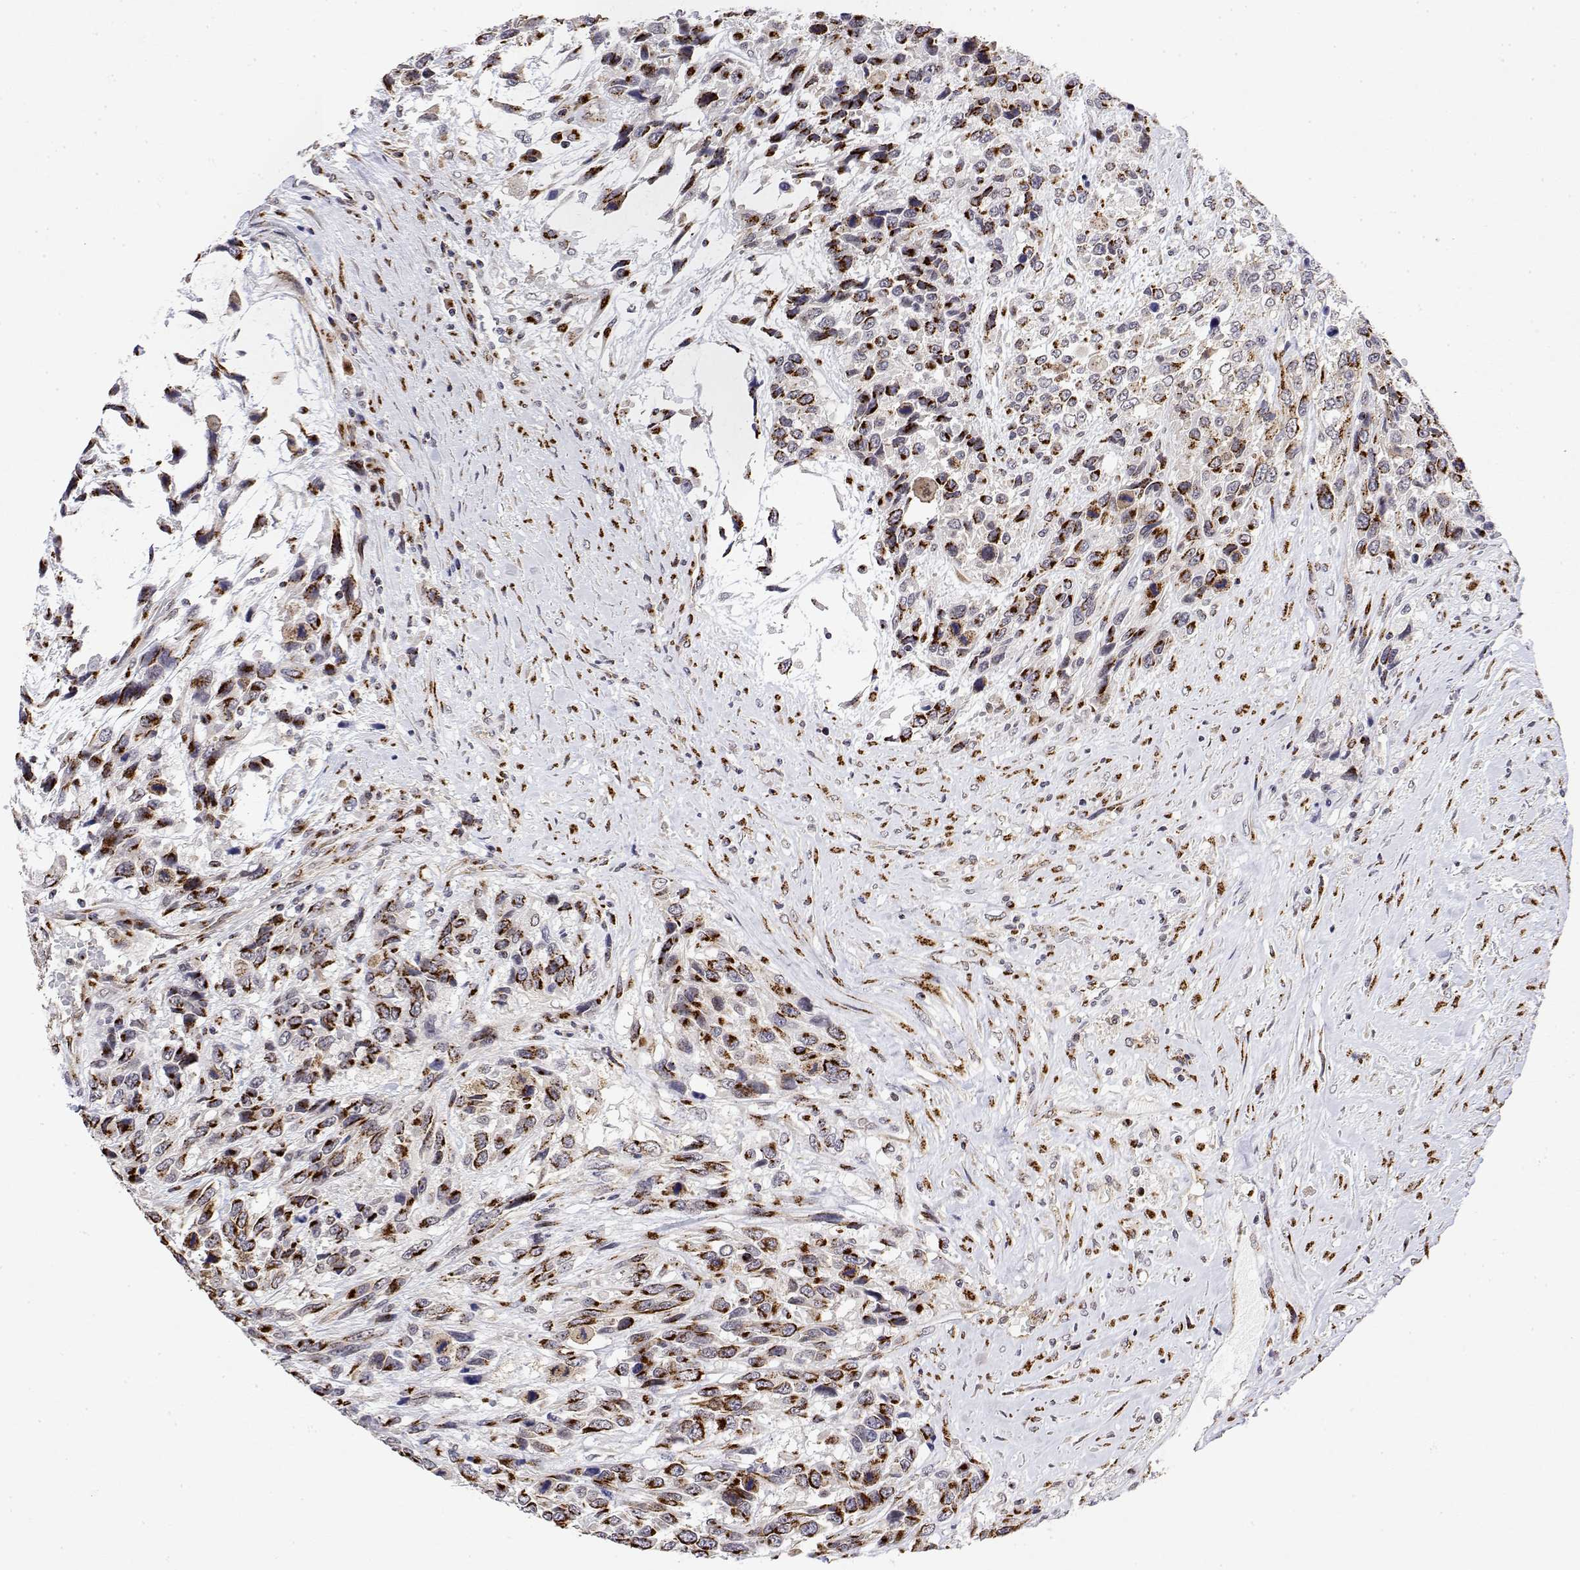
{"staining": {"intensity": "strong", "quantity": ">75%", "location": "cytoplasmic/membranous"}, "tissue": "urothelial cancer", "cell_type": "Tumor cells", "image_type": "cancer", "snomed": [{"axis": "morphology", "description": "Urothelial carcinoma, High grade"}, {"axis": "topography", "description": "Urinary bladder"}], "caption": "The immunohistochemical stain shows strong cytoplasmic/membranous positivity in tumor cells of urothelial cancer tissue. Using DAB (brown) and hematoxylin (blue) stains, captured at high magnification using brightfield microscopy.", "gene": "YIPF3", "patient": {"sex": "female", "age": 70}}